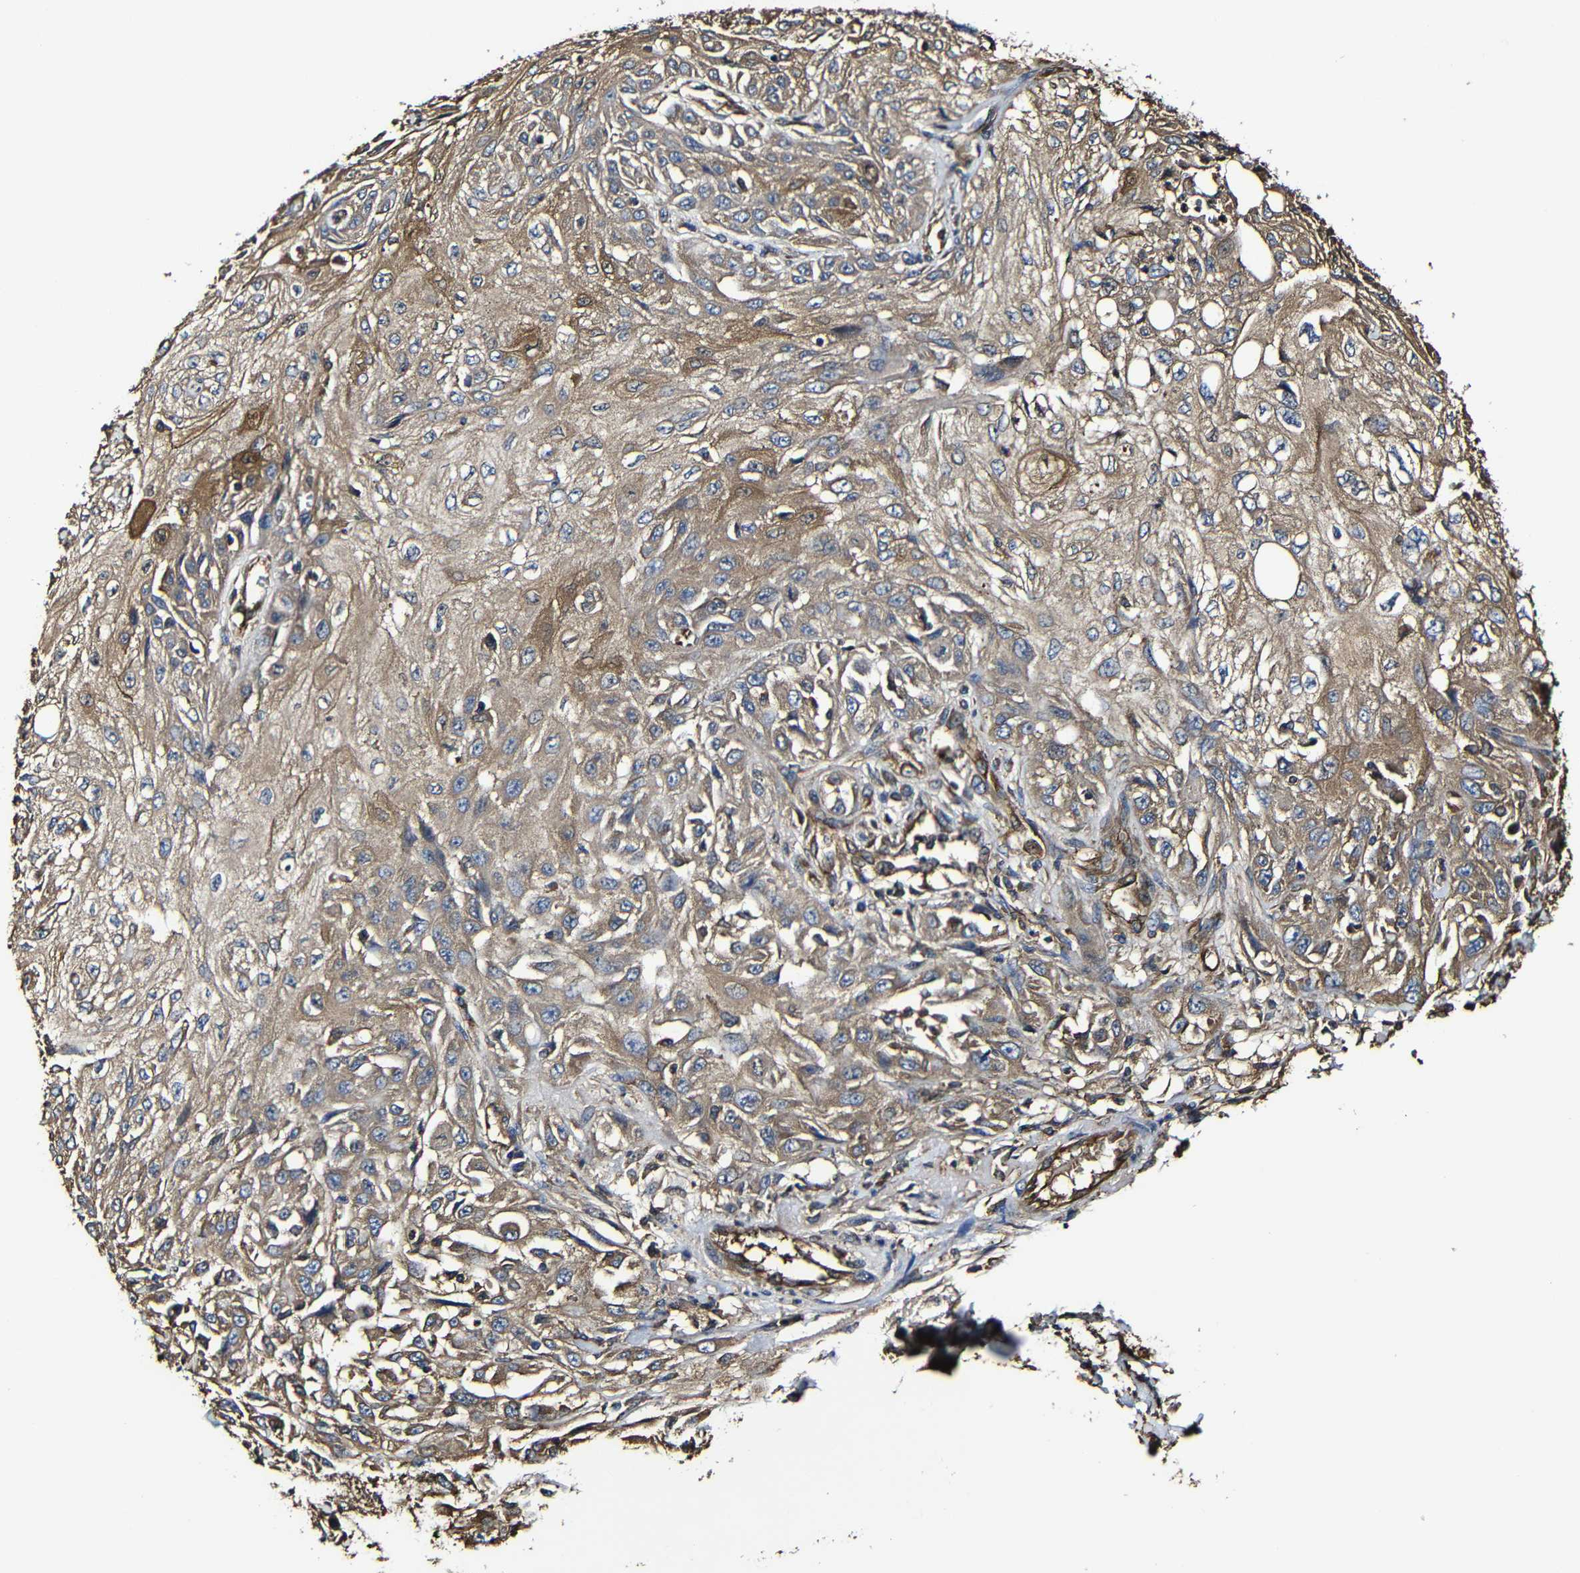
{"staining": {"intensity": "moderate", "quantity": ">75%", "location": "cytoplasmic/membranous"}, "tissue": "skin cancer", "cell_type": "Tumor cells", "image_type": "cancer", "snomed": [{"axis": "morphology", "description": "Squamous cell carcinoma, NOS"}, {"axis": "topography", "description": "Skin"}], "caption": "Protein analysis of skin squamous cell carcinoma tissue displays moderate cytoplasmic/membranous positivity in approximately >75% of tumor cells.", "gene": "MSN", "patient": {"sex": "male", "age": 75}}